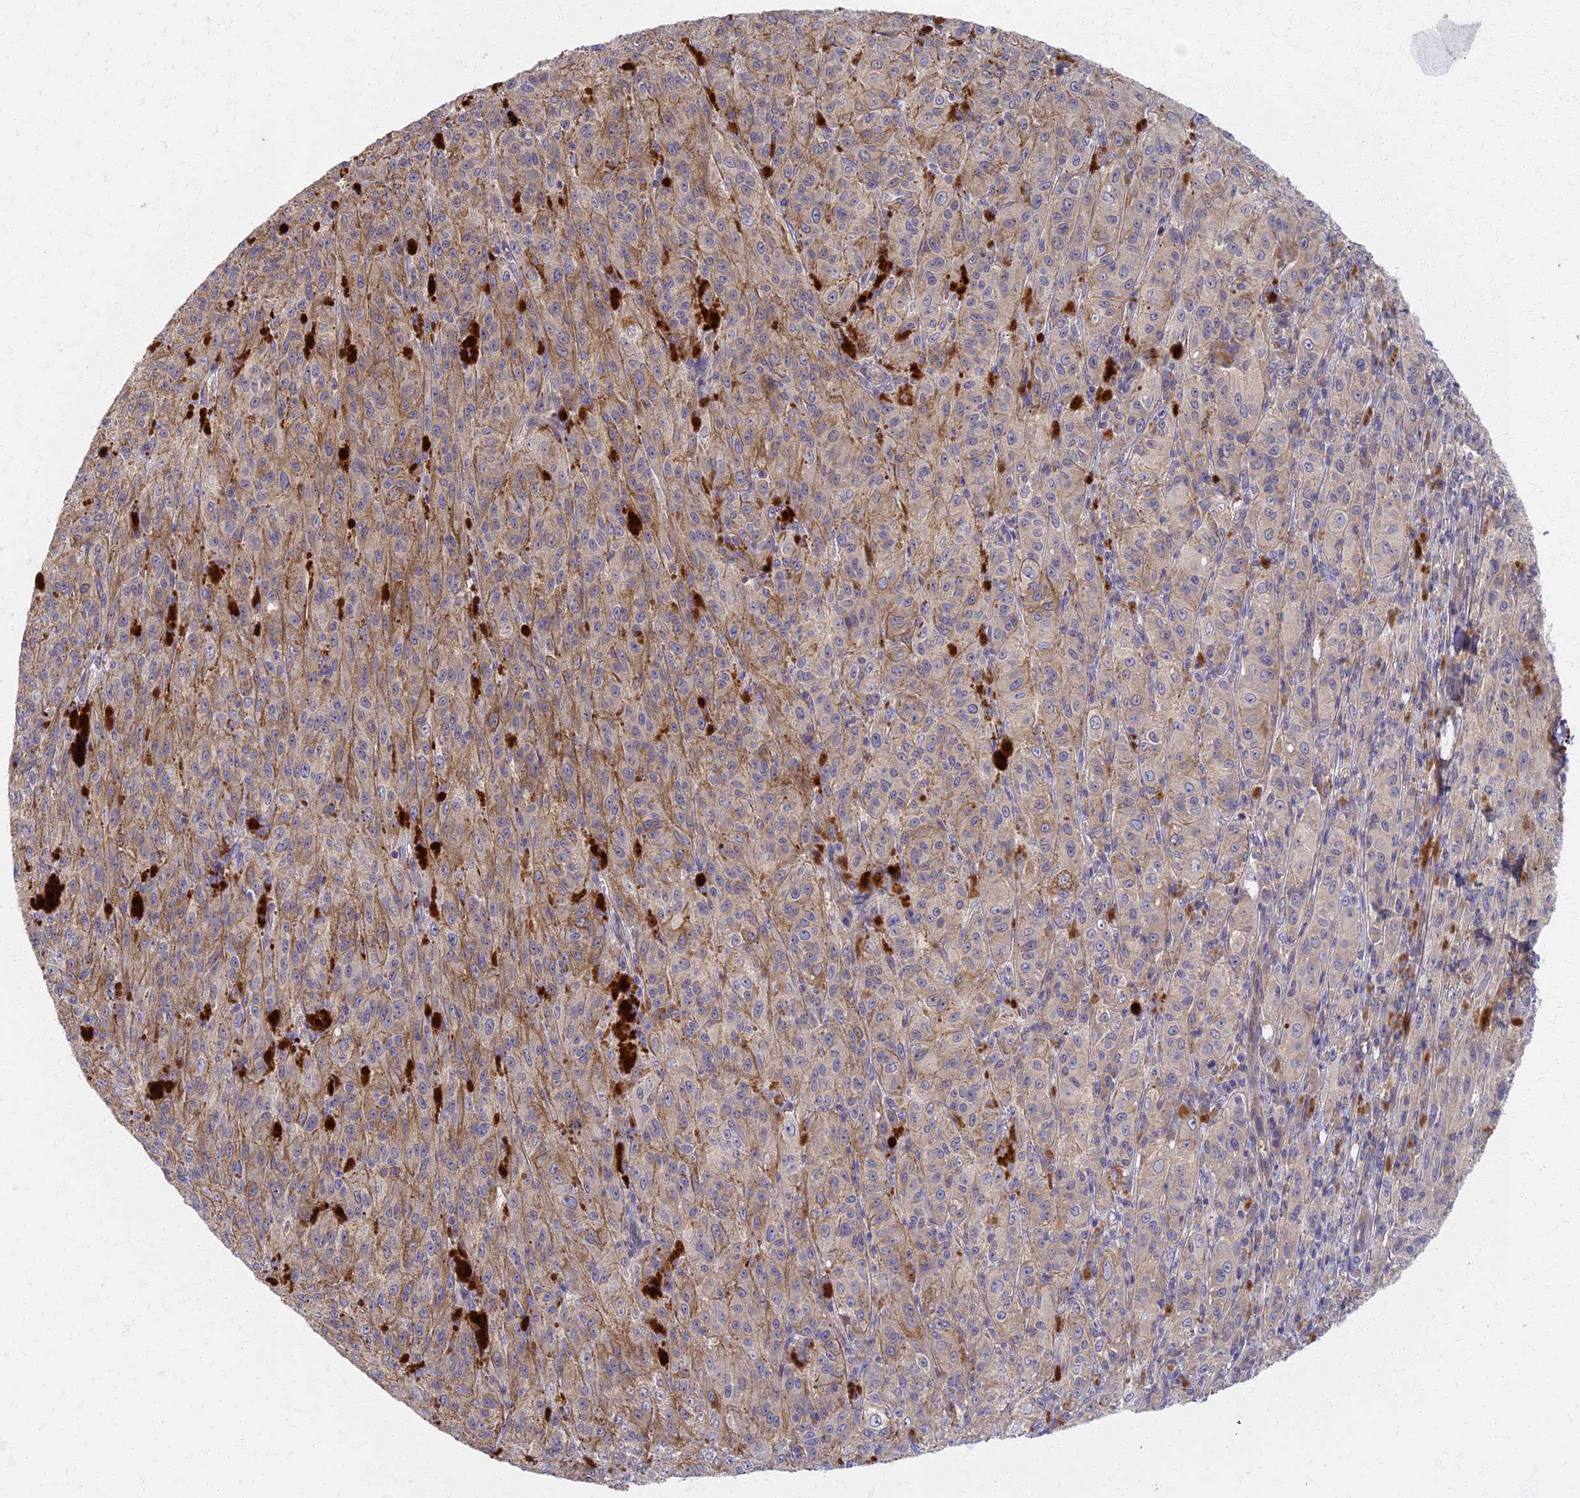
{"staining": {"intensity": "weak", "quantity": "25%-75%", "location": "cytoplasmic/membranous"}, "tissue": "melanoma", "cell_type": "Tumor cells", "image_type": "cancer", "snomed": [{"axis": "morphology", "description": "Malignant melanoma, NOS"}, {"axis": "topography", "description": "Skin"}], "caption": "A histopathology image of malignant melanoma stained for a protein demonstrates weak cytoplasmic/membranous brown staining in tumor cells.", "gene": "AP4E1", "patient": {"sex": "female", "age": 52}}